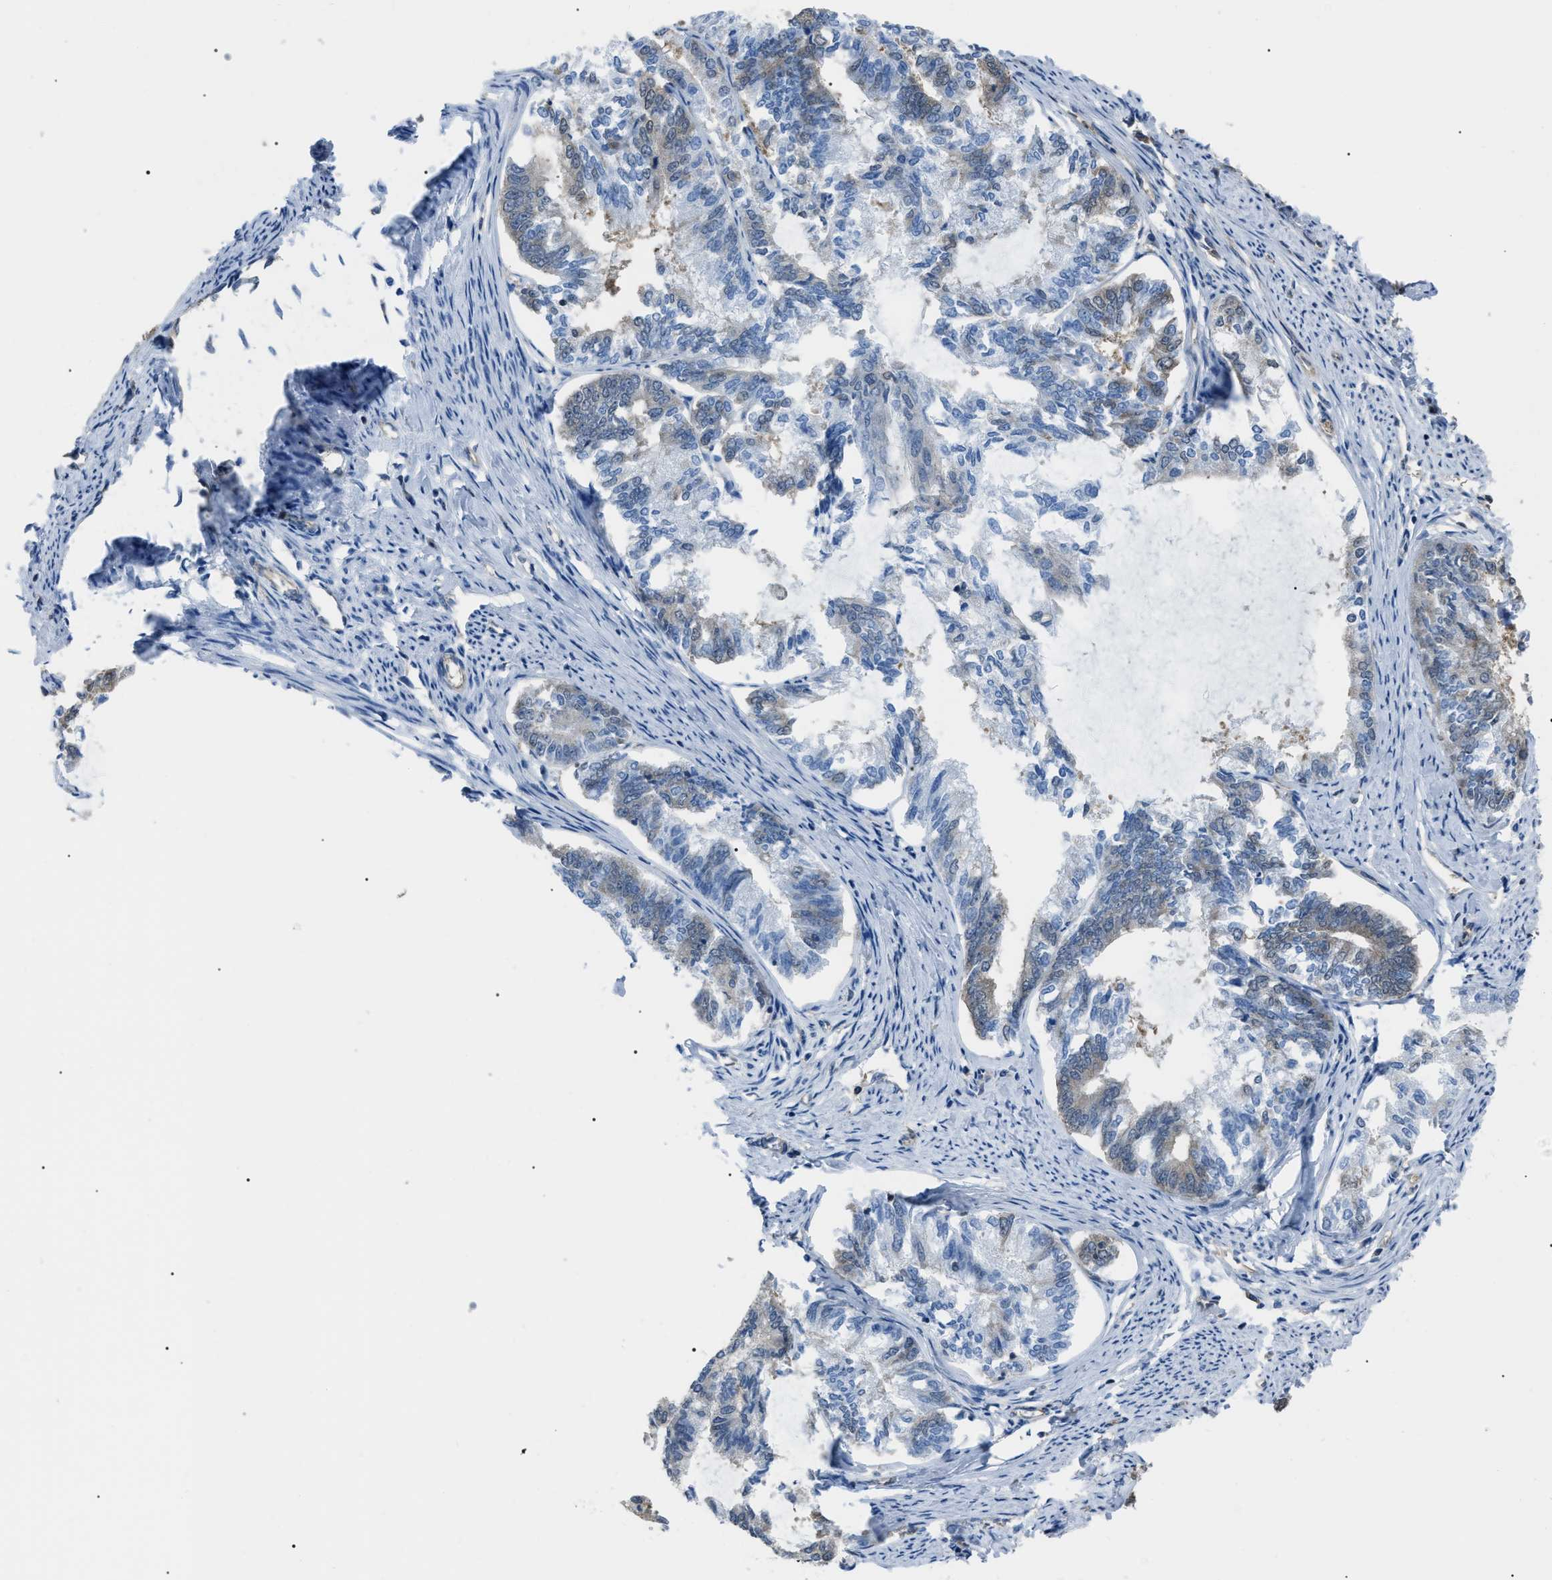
{"staining": {"intensity": "negative", "quantity": "none", "location": "none"}, "tissue": "endometrial cancer", "cell_type": "Tumor cells", "image_type": "cancer", "snomed": [{"axis": "morphology", "description": "Adenocarcinoma, NOS"}, {"axis": "topography", "description": "Endometrium"}], "caption": "High power microscopy histopathology image of an immunohistochemistry (IHC) image of endometrial cancer (adenocarcinoma), revealing no significant positivity in tumor cells.", "gene": "PDCD5", "patient": {"sex": "female", "age": 86}}